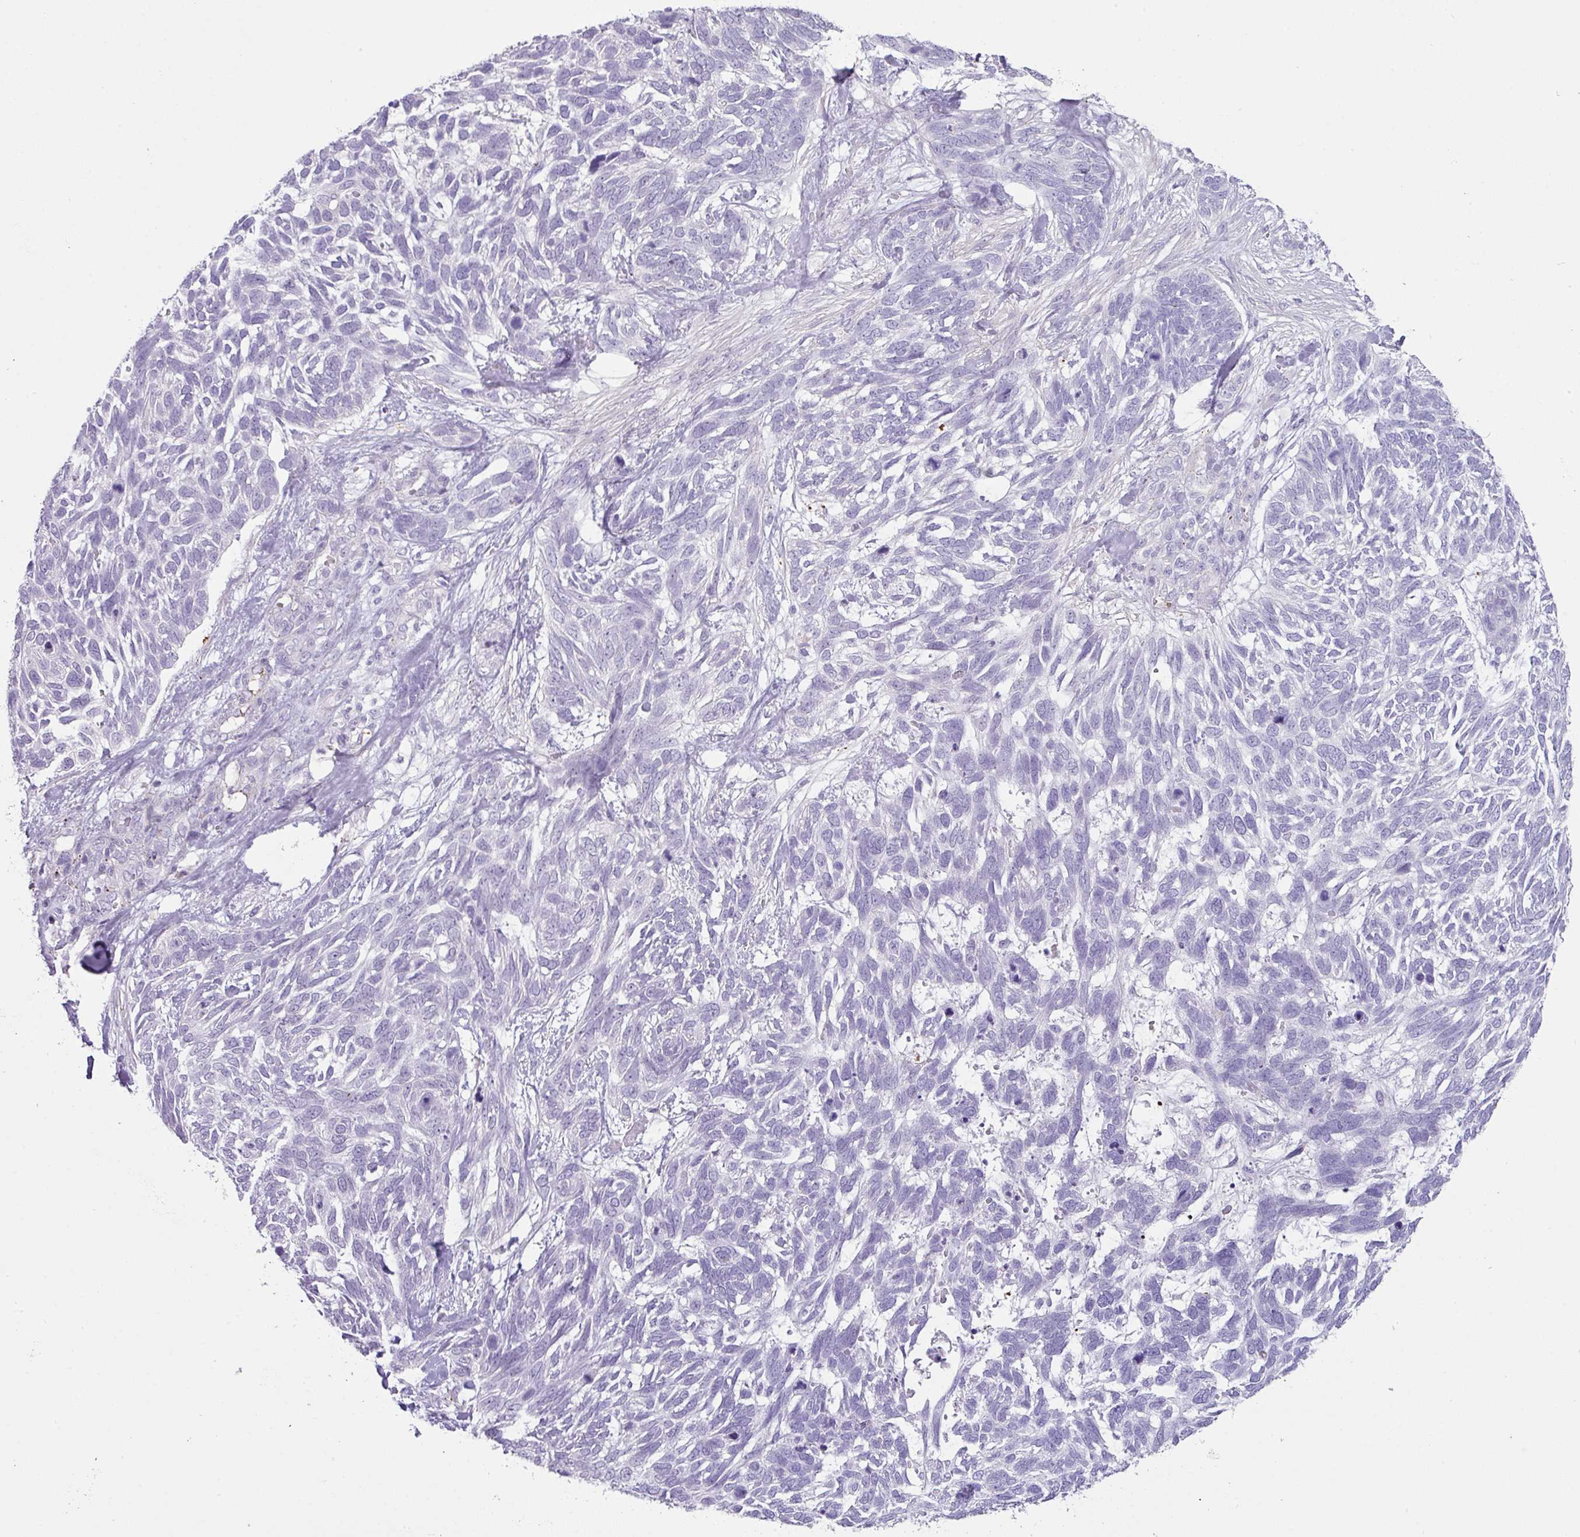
{"staining": {"intensity": "negative", "quantity": "none", "location": "none"}, "tissue": "skin cancer", "cell_type": "Tumor cells", "image_type": "cancer", "snomed": [{"axis": "morphology", "description": "Basal cell carcinoma"}, {"axis": "topography", "description": "Skin"}], "caption": "Image shows no protein positivity in tumor cells of skin cancer tissue. (Immunohistochemistry, brightfield microscopy, high magnification).", "gene": "OR52N1", "patient": {"sex": "male", "age": 88}}